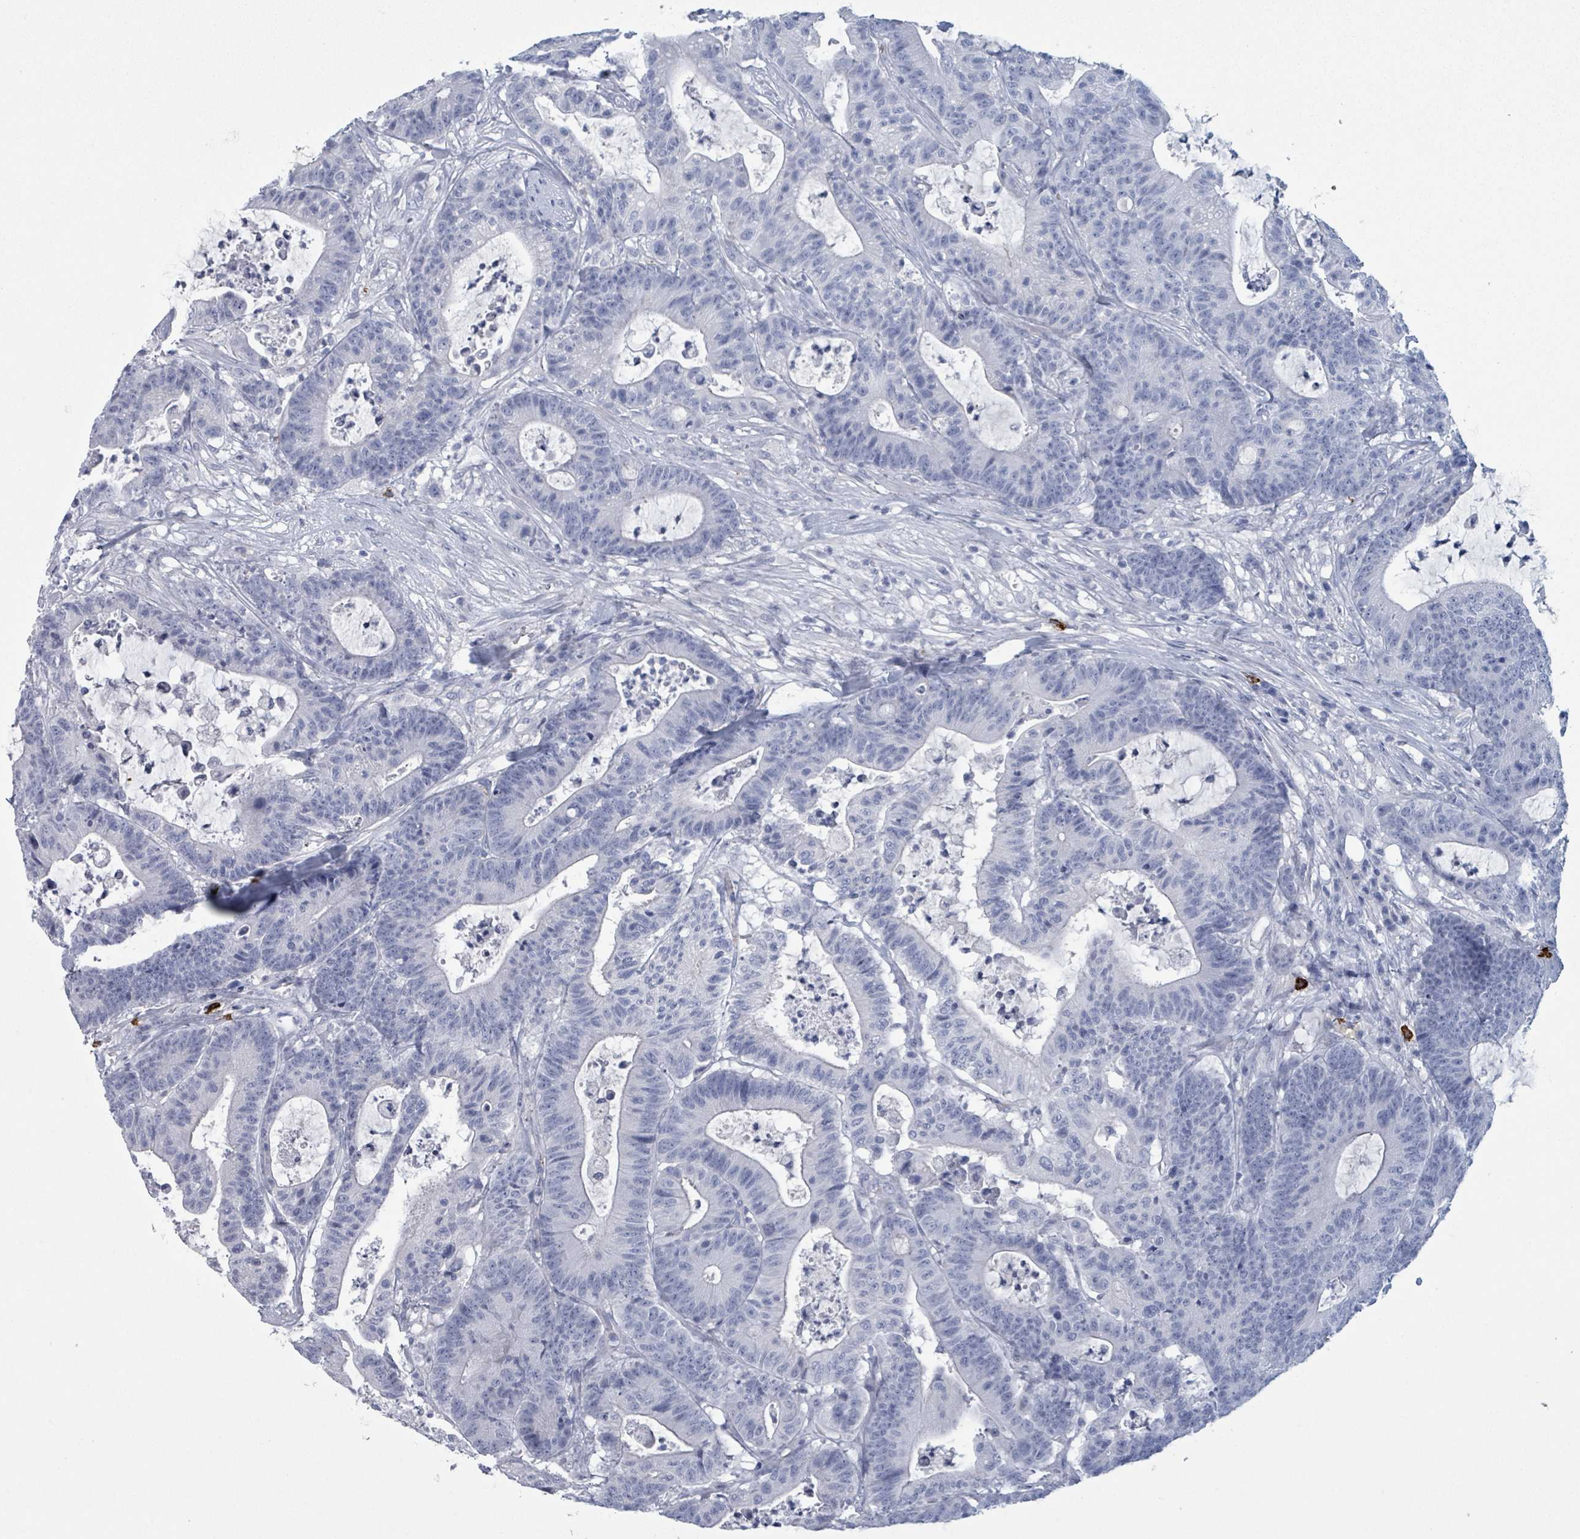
{"staining": {"intensity": "negative", "quantity": "none", "location": "none"}, "tissue": "colorectal cancer", "cell_type": "Tumor cells", "image_type": "cancer", "snomed": [{"axis": "morphology", "description": "Adenocarcinoma, NOS"}, {"axis": "topography", "description": "Colon"}], "caption": "A high-resolution photomicrograph shows immunohistochemistry (IHC) staining of colorectal adenocarcinoma, which demonstrates no significant positivity in tumor cells. (Stains: DAB (3,3'-diaminobenzidine) immunohistochemistry (IHC) with hematoxylin counter stain, Microscopy: brightfield microscopy at high magnification).", "gene": "VPS13D", "patient": {"sex": "female", "age": 84}}